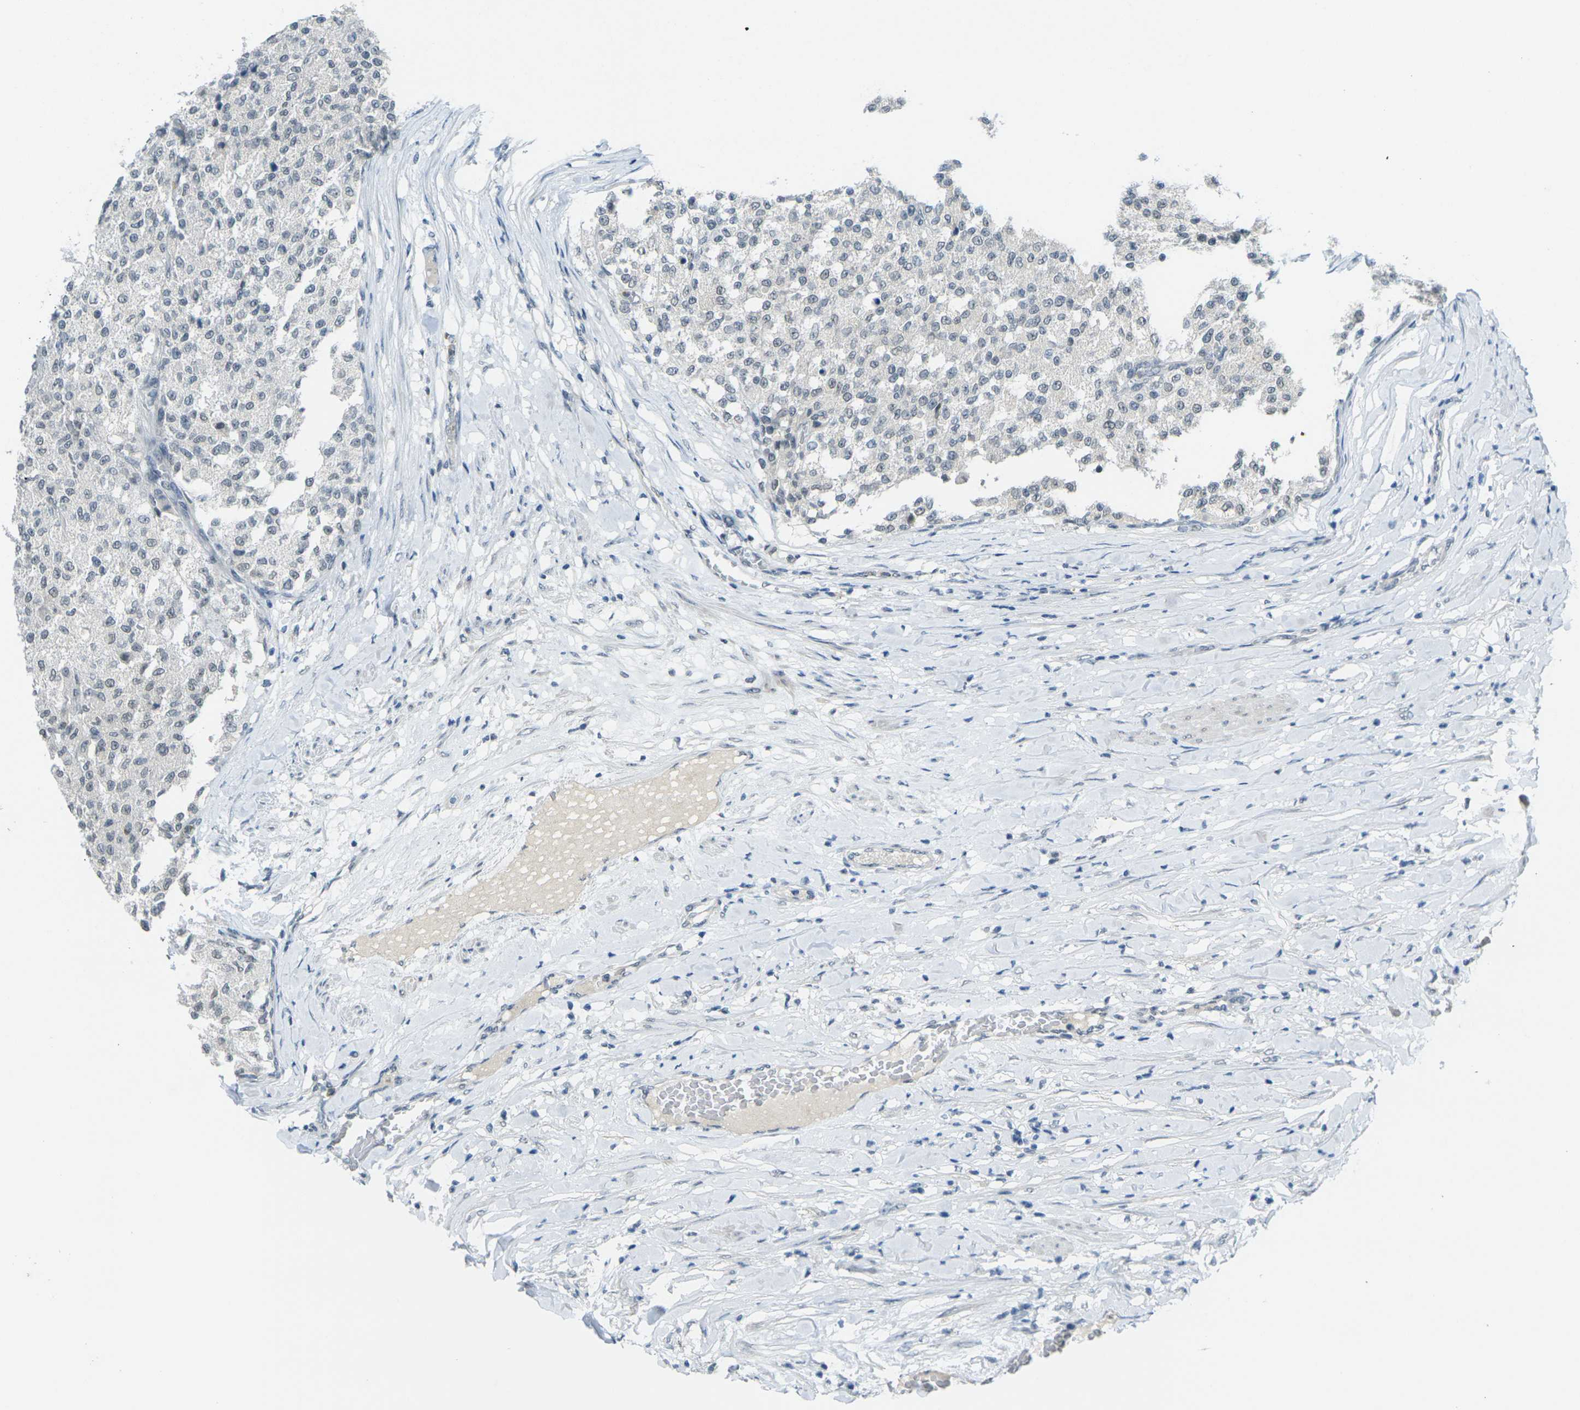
{"staining": {"intensity": "negative", "quantity": "none", "location": "none"}, "tissue": "testis cancer", "cell_type": "Tumor cells", "image_type": "cancer", "snomed": [{"axis": "morphology", "description": "Seminoma, NOS"}, {"axis": "topography", "description": "Testis"}], "caption": "Photomicrograph shows no protein expression in tumor cells of testis cancer (seminoma) tissue.", "gene": "SPTBN2", "patient": {"sex": "male", "age": 59}}